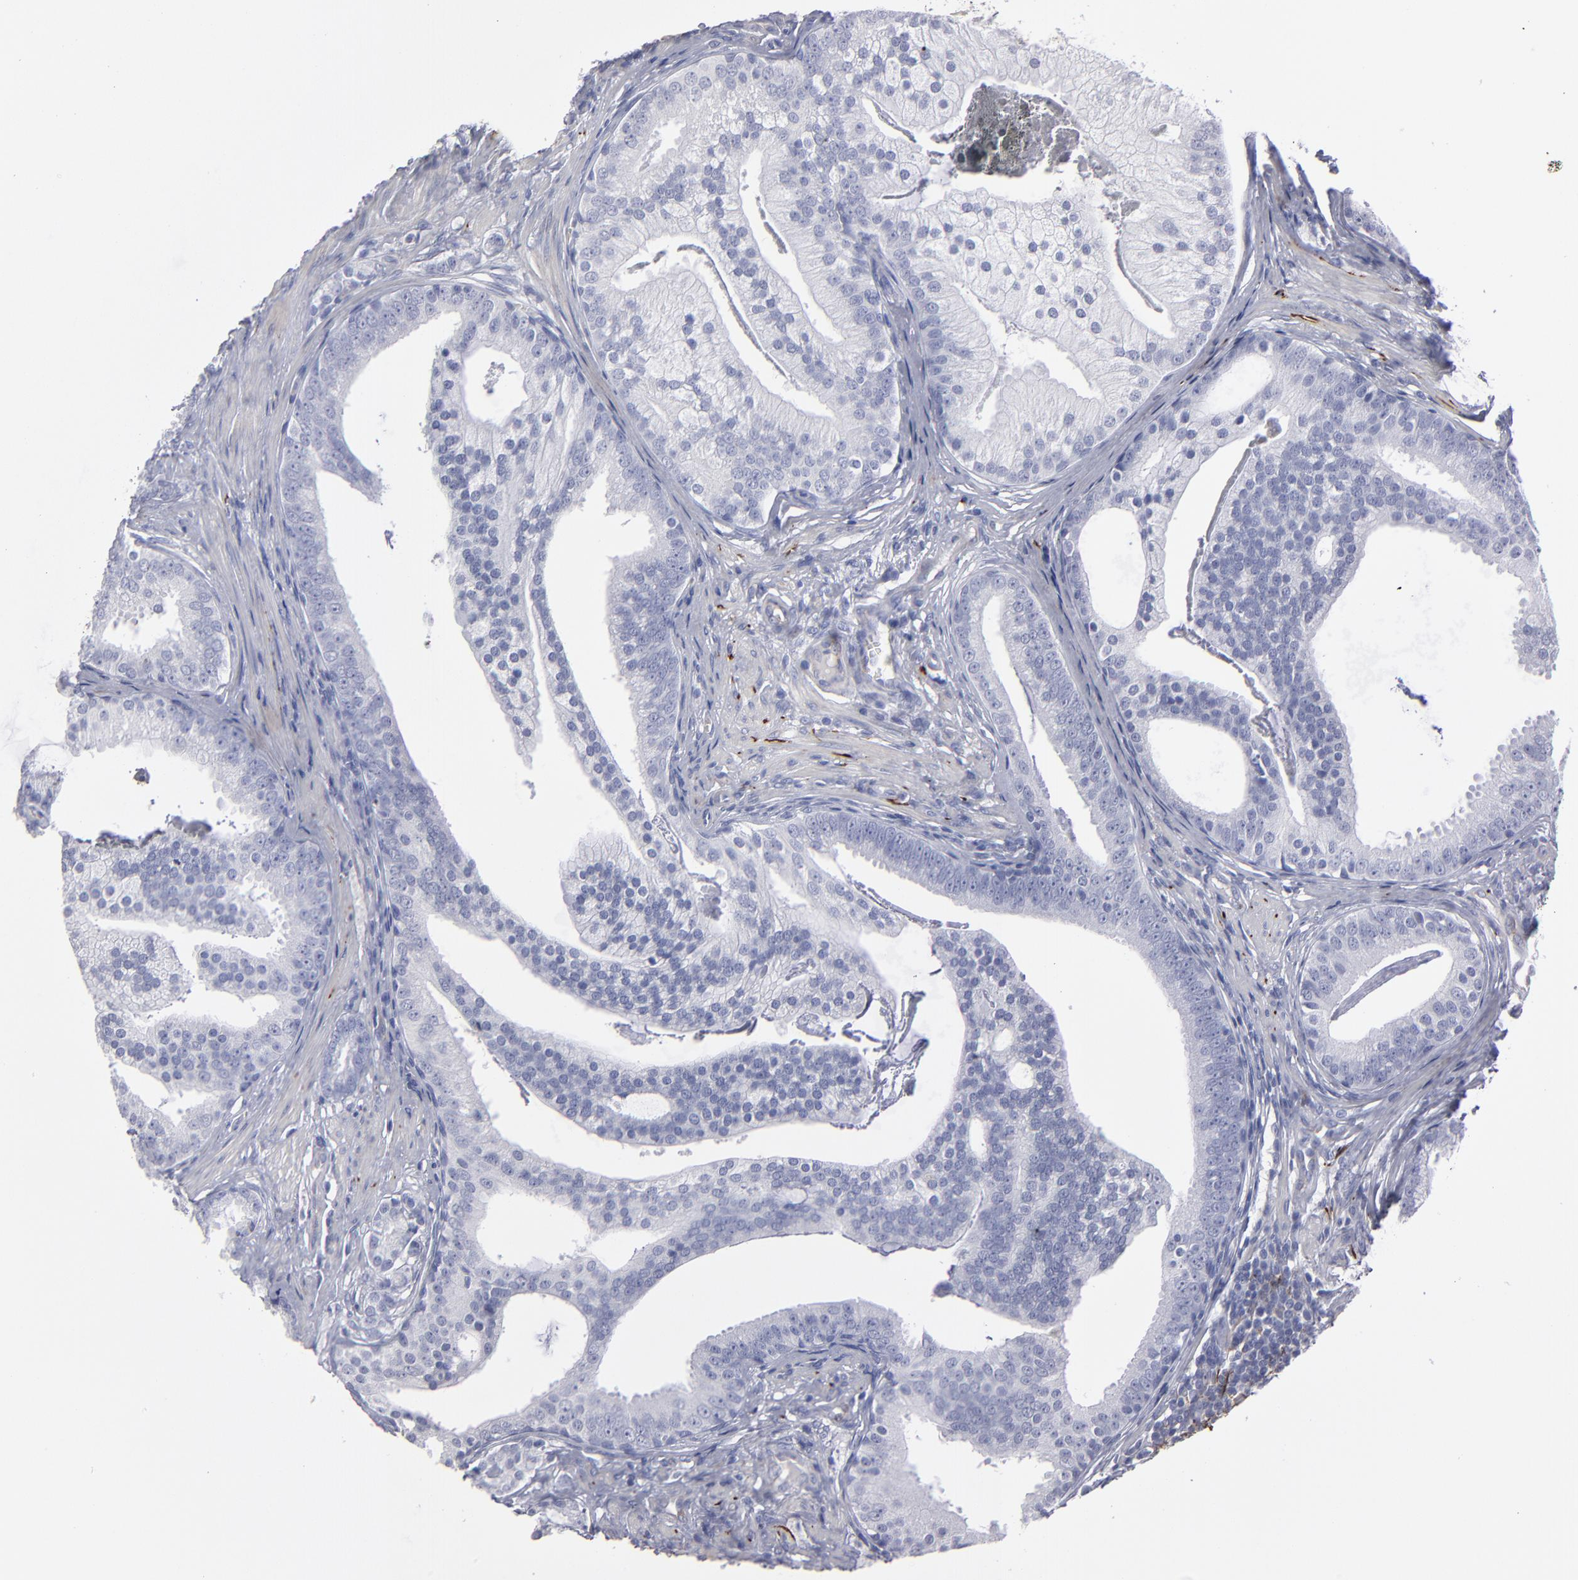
{"staining": {"intensity": "negative", "quantity": "none", "location": "none"}, "tissue": "prostate cancer", "cell_type": "Tumor cells", "image_type": "cancer", "snomed": [{"axis": "morphology", "description": "Adenocarcinoma, Low grade"}, {"axis": "topography", "description": "Prostate"}], "caption": "High magnification brightfield microscopy of adenocarcinoma (low-grade) (prostate) stained with DAB (brown) and counterstained with hematoxylin (blue): tumor cells show no significant positivity.", "gene": "CADM3", "patient": {"sex": "male", "age": 58}}